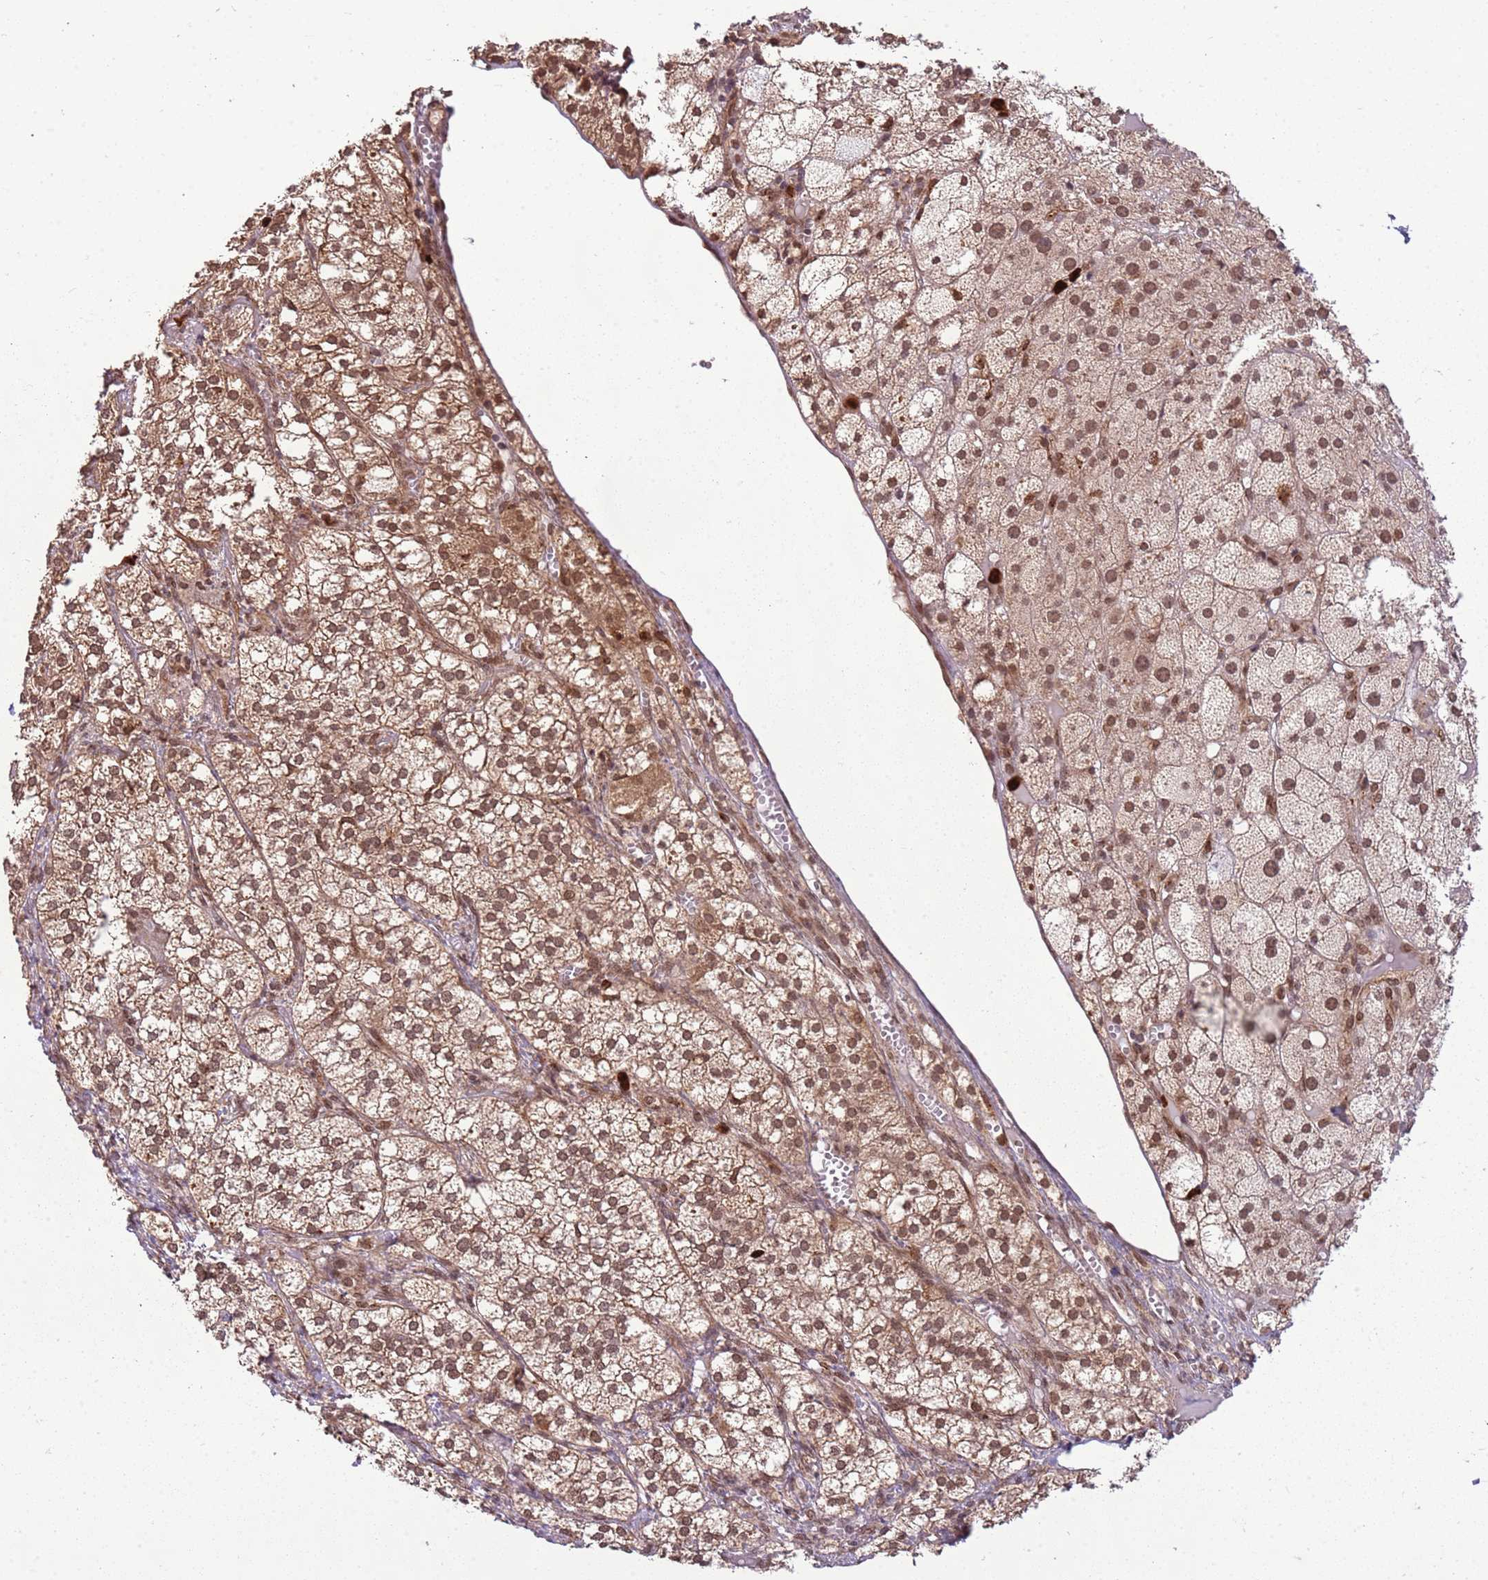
{"staining": {"intensity": "moderate", "quantity": ">75%", "location": "cytoplasmic/membranous,nuclear"}, "tissue": "adrenal gland", "cell_type": "Glandular cells", "image_type": "normal", "snomed": [{"axis": "morphology", "description": "Normal tissue, NOS"}, {"axis": "topography", "description": "Adrenal gland"}], "caption": "Adrenal gland stained with a brown dye demonstrates moderate cytoplasmic/membranous,nuclear positive positivity in approximately >75% of glandular cells.", "gene": "CEP170", "patient": {"sex": "female", "age": 61}}